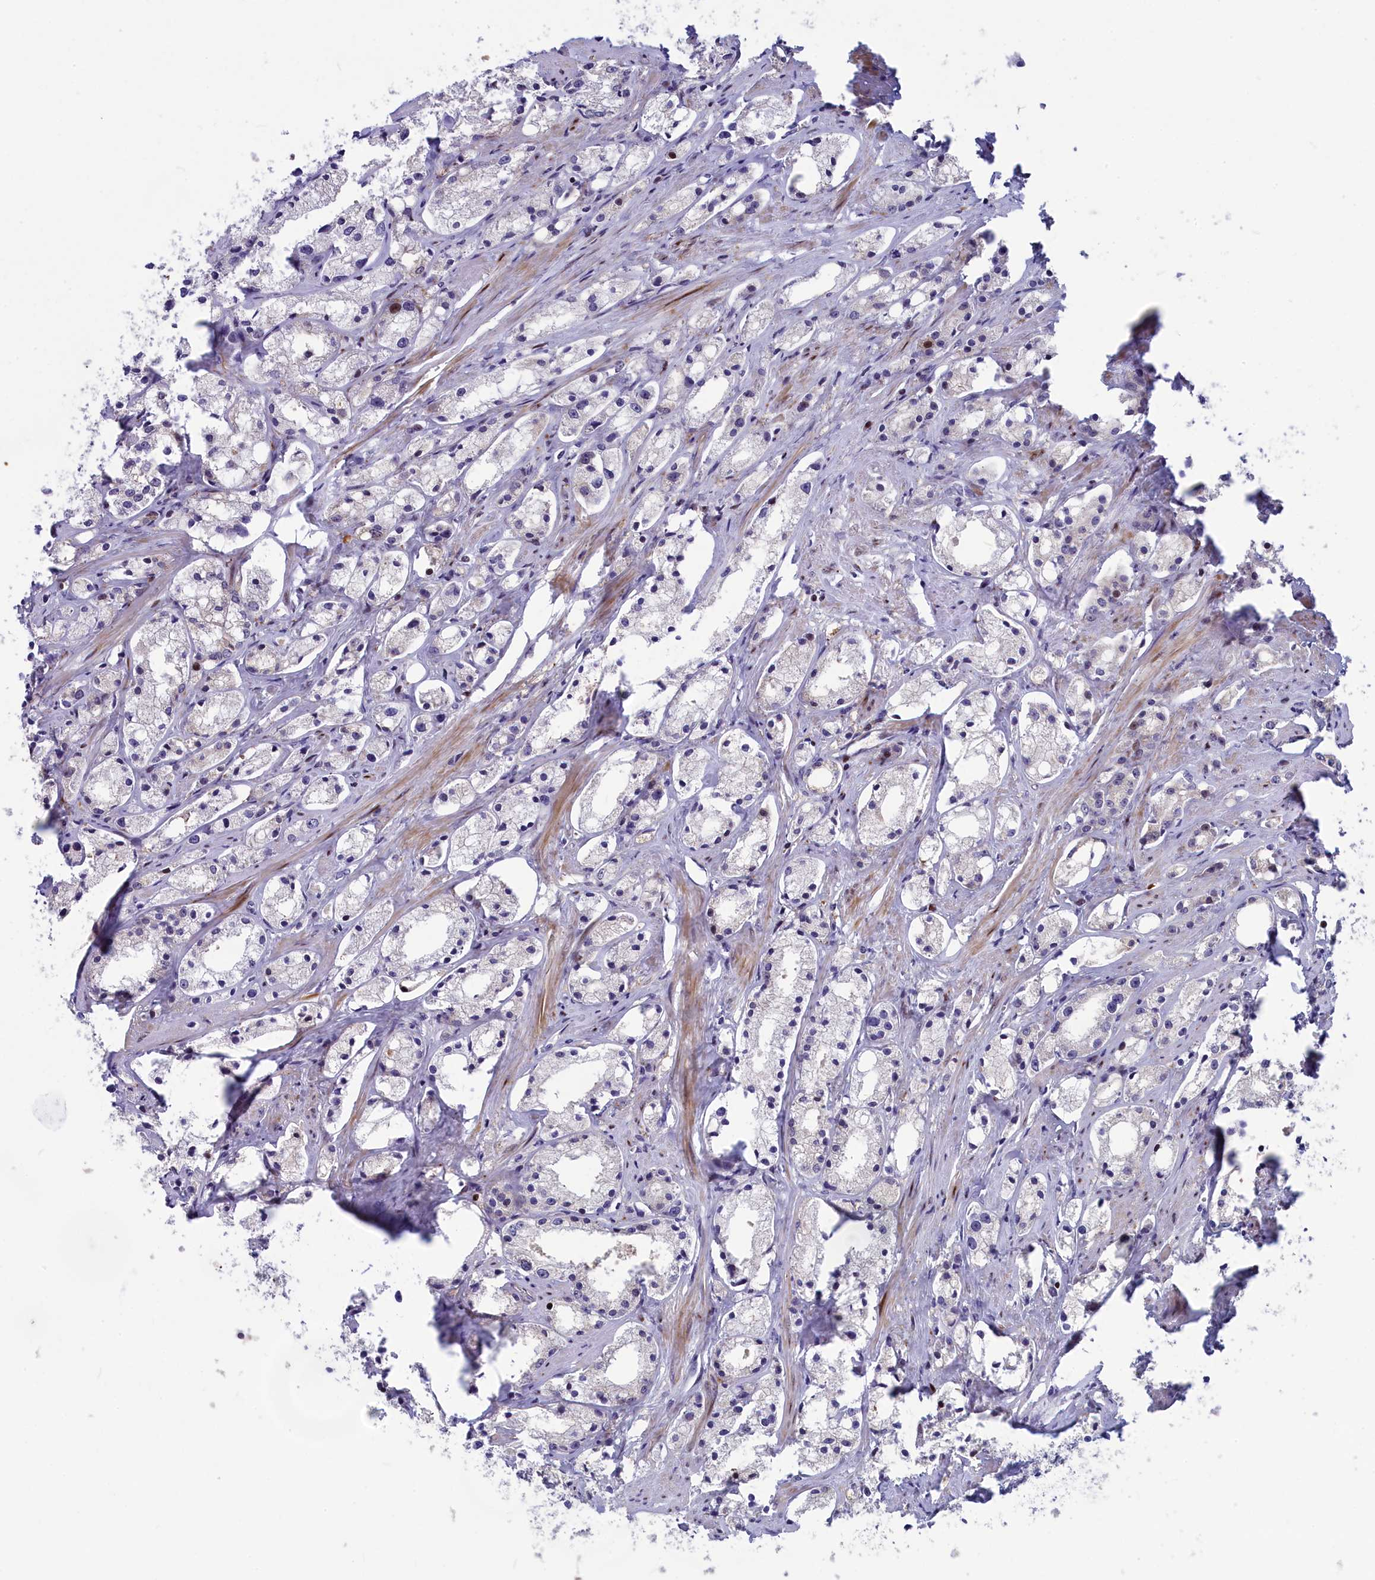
{"staining": {"intensity": "moderate", "quantity": "<25%", "location": "nuclear"}, "tissue": "prostate cancer", "cell_type": "Tumor cells", "image_type": "cancer", "snomed": [{"axis": "morphology", "description": "Adenocarcinoma, High grade"}, {"axis": "topography", "description": "Prostate"}], "caption": "The image demonstrates a brown stain indicating the presence of a protein in the nuclear of tumor cells in prostate high-grade adenocarcinoma. (IHC, brightfield microscopy, high magnification).", "gene": "NKPD1", "patient": {"sex": "male", "age": 66}}